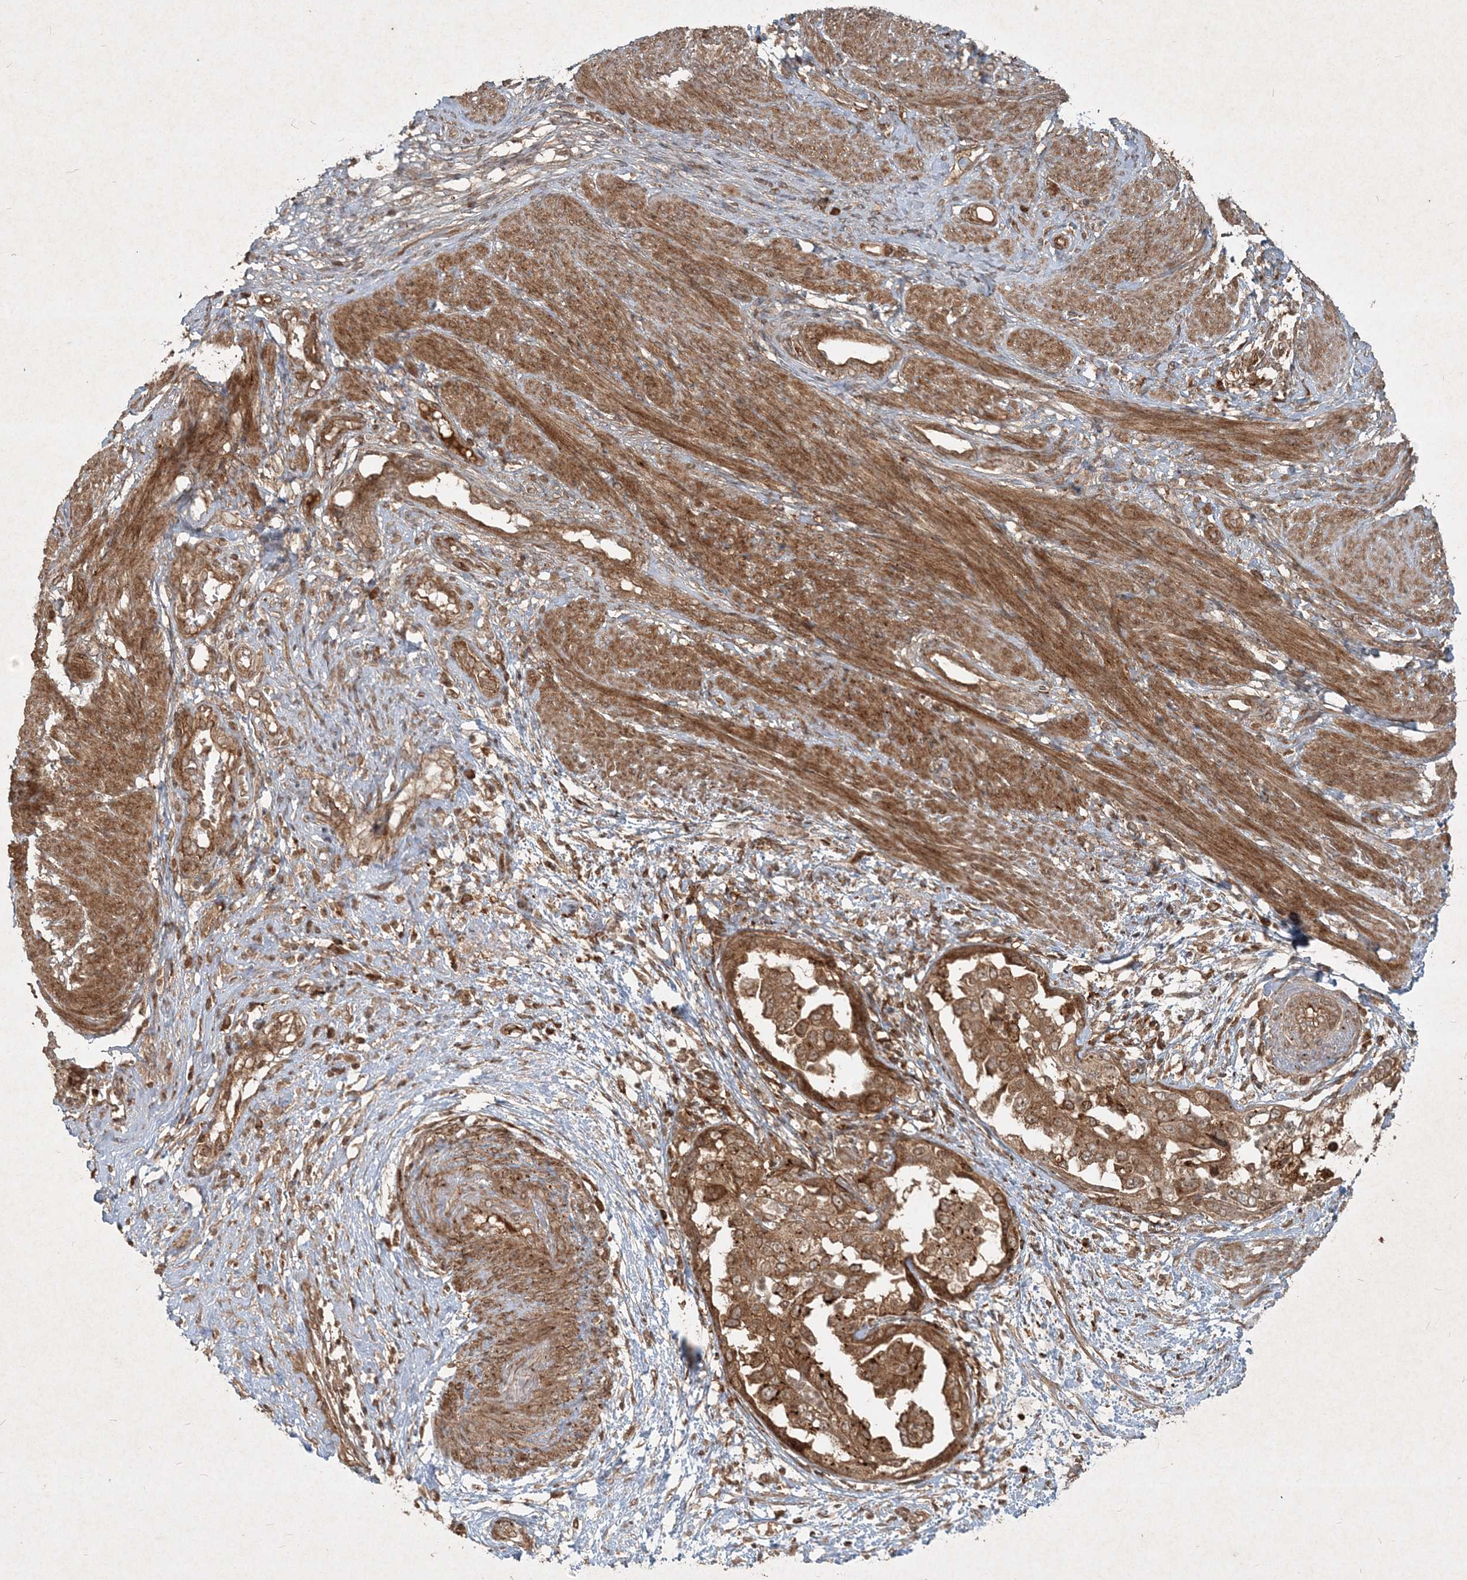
{"staining": {"intensity": "moderate", "quantity": ">75%", "location": "cytoplasmic/membranous"}, "tissue": "endometrial cancer", "cell_type": "Tumor cells", "image_type": "cancer", "snomed": [{"axis": "morphology", "description": "Adenocarcinoma, NOS"}, {"axis": "topography", "description": "Endometrium"}], "caption": "Endometrial cancer stained for a protein demonstrates moderate cytoplasmic/membranous positivity in tumor cells.", "gene": "NARS1", "patient": {"sex": "female", "age": 85}}